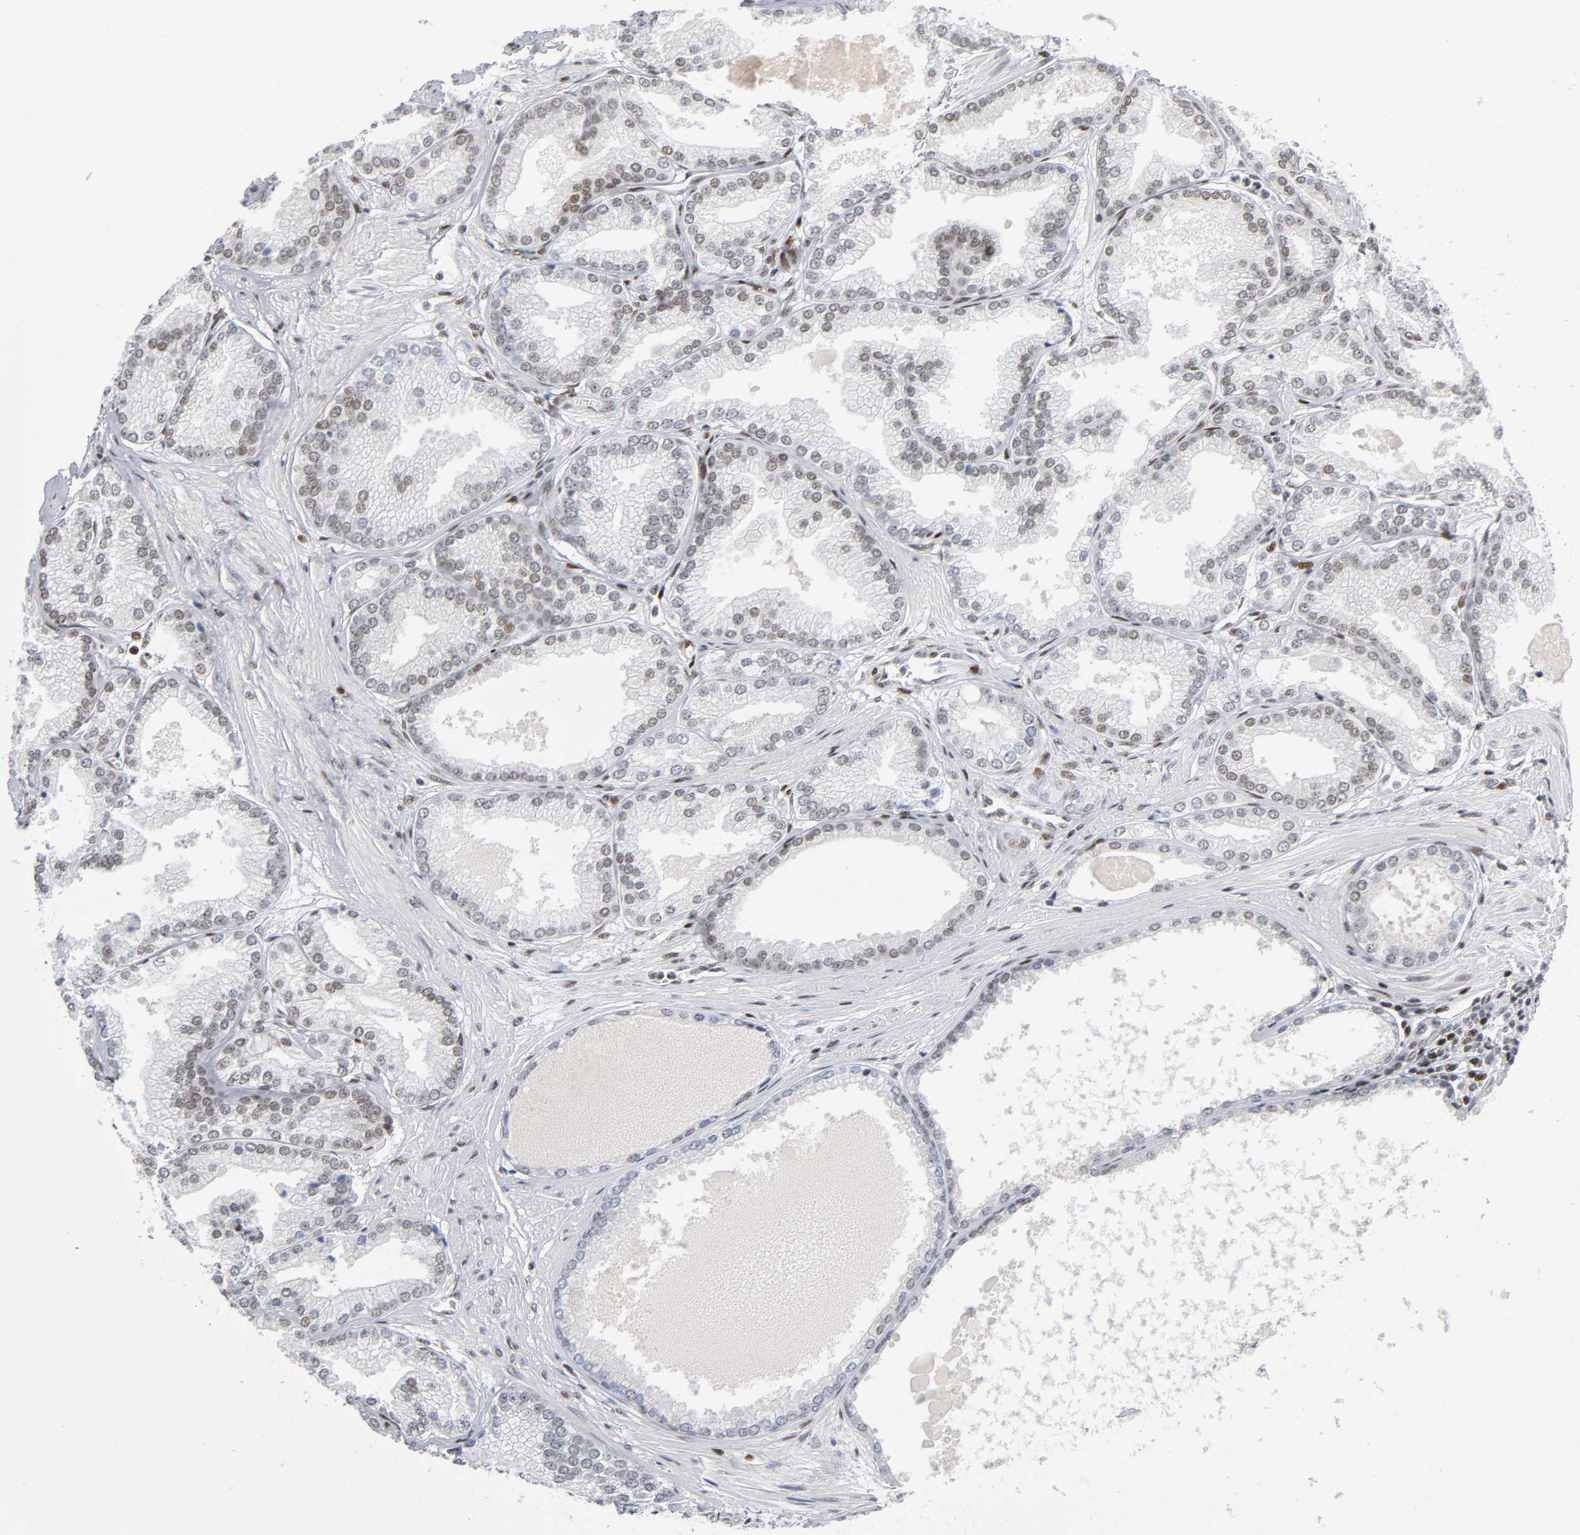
{"staining": {"intensity": "weak", "quantity": "25%-75%", "location": "nuclear"}, "tissue": "prostate cancer", "cell_type": "Tumor cells", "image_type": "cancer", "snomed": [{"axis": "morphology", "description": "Adenocarcinoma, High grade"}, {"axis": "topography", "description": "Prostate"}], "caption": "This micrograph exhibits immunohistochemistry (IHC) staining of prostate high-grade adenocarcinoma, with low weak nuclear staining in about 25%-75% of tumor cells.", "gene": "SP3", "patient": {"sex": "male", "age": 61}}